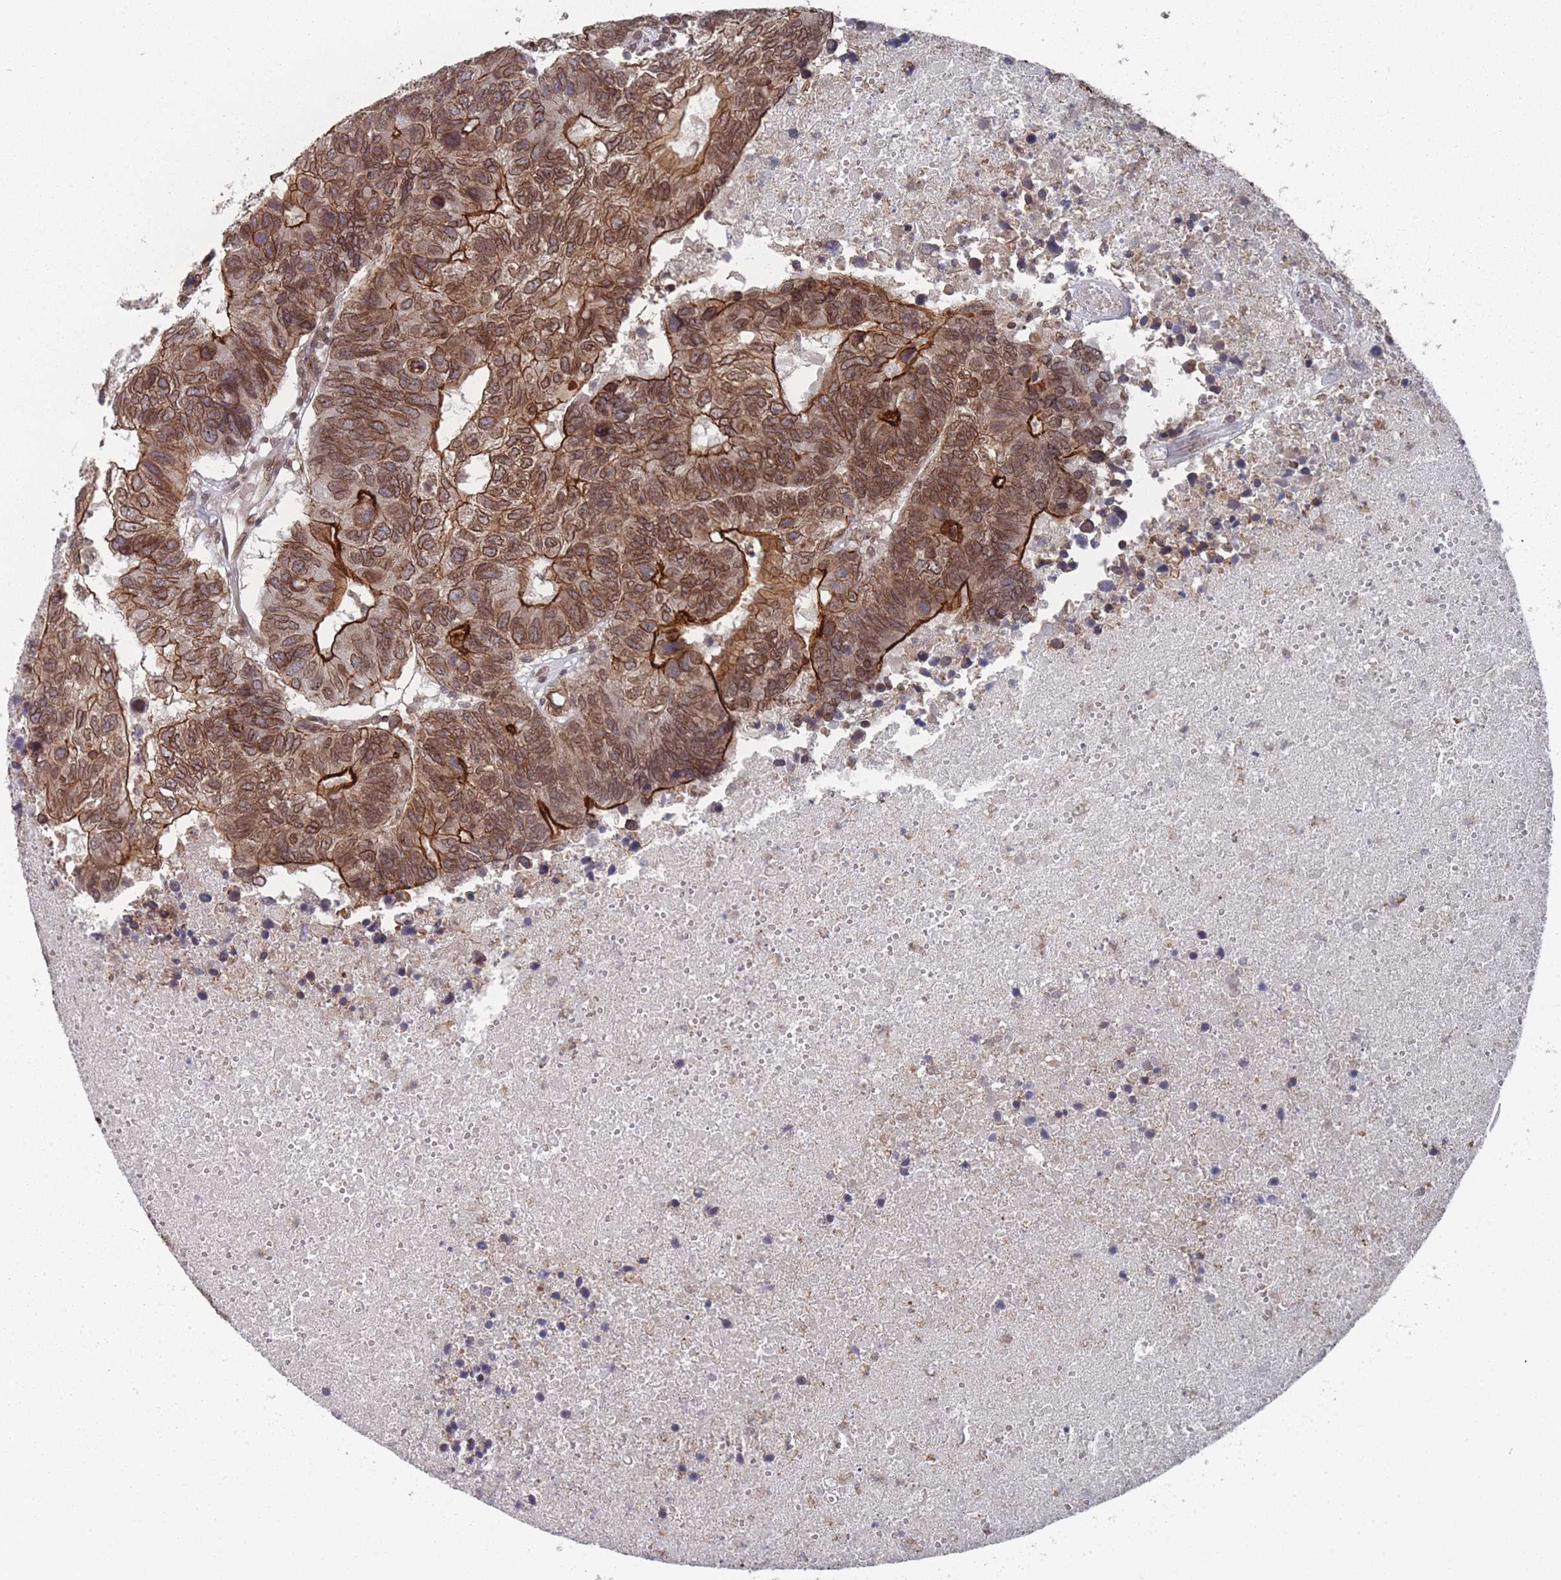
{"staining": {"intensity": "moderate", "quantity": ">75%", "location": "cytoplasmic/membranous,nuclear"}, "tissue": "colorectal cancer", "cell_type": "Tumor cells", "image_type": "cancer", "snomed": [{"axis": "morphology", "description": "Adenocarcinoma, NOS"}, {"axis": "topography", "description": "Colon"}], "caption": "DAB immunohistochemical staining of human colorectal cancer (adenocarcinoma) reveals moderate cytoplasmic/membranous and nuclear protein staining in about >75% of tumor cells.", "gene": "TBC1D25", "patient": {"sex": "female", "age": 48}}